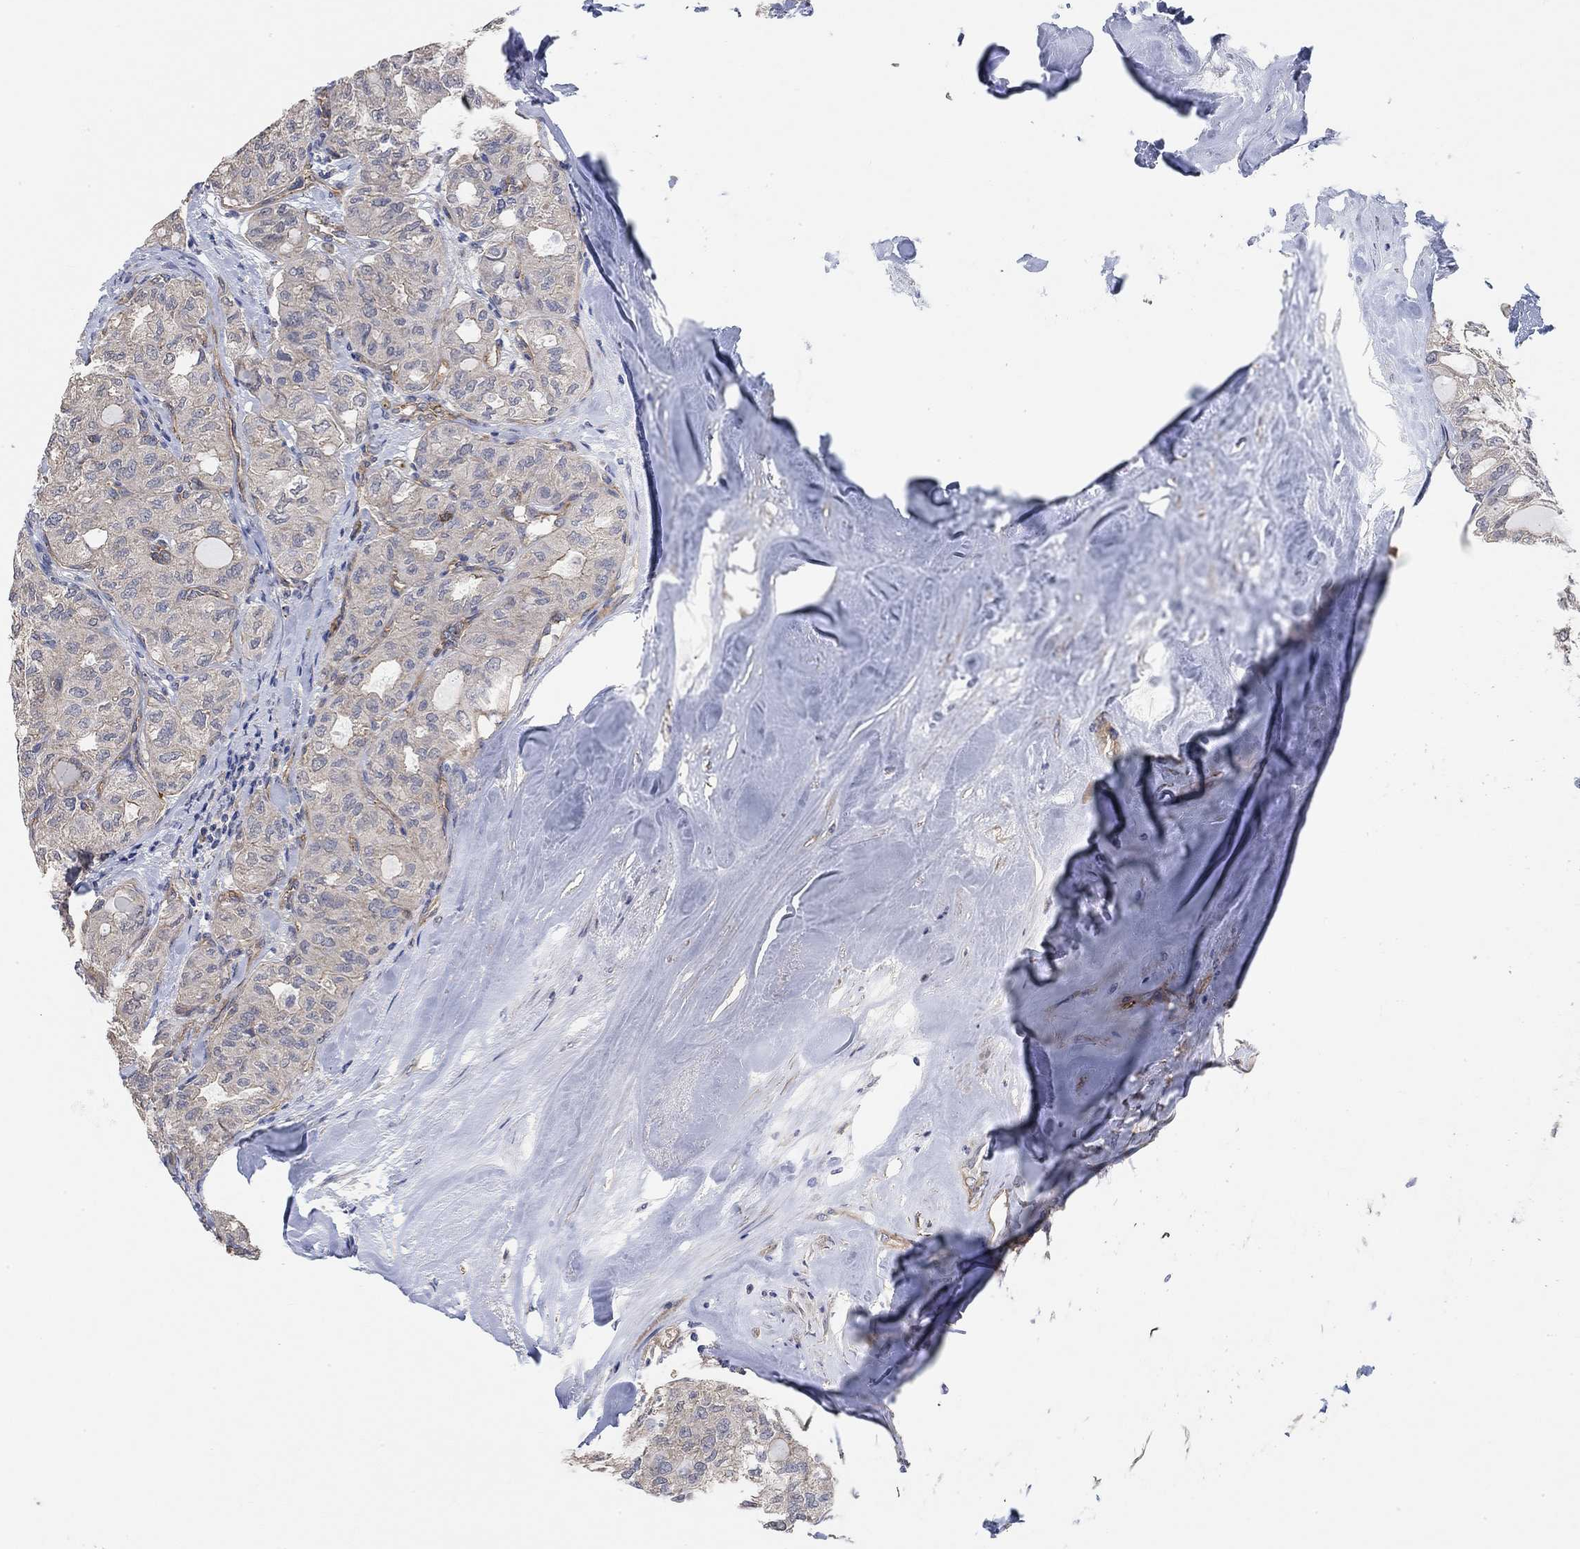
{"staining": {"intensity": "moderate", "quantity": "<25%", "location": "cytoplasmic/membranous"}, "tissue": "thyroid cancer", "cell_type": "Tumor cells", "image_type": "cancer", "snomed": [{"axis": "morphology", "description": "Follicular adenoma carcinoma, NOS"}, {"axis": "topography", "description": "Thyroid gland"}], "caption": "An image of thyroid follicular adenoma carcinoma stained for a protein exhibits moderate cytoplasmic/membranous brown staining in tumor cells. Nuclei are stained in blue.", "gene": "SYT16", "patient": {"sex": "male", "age": 75}}